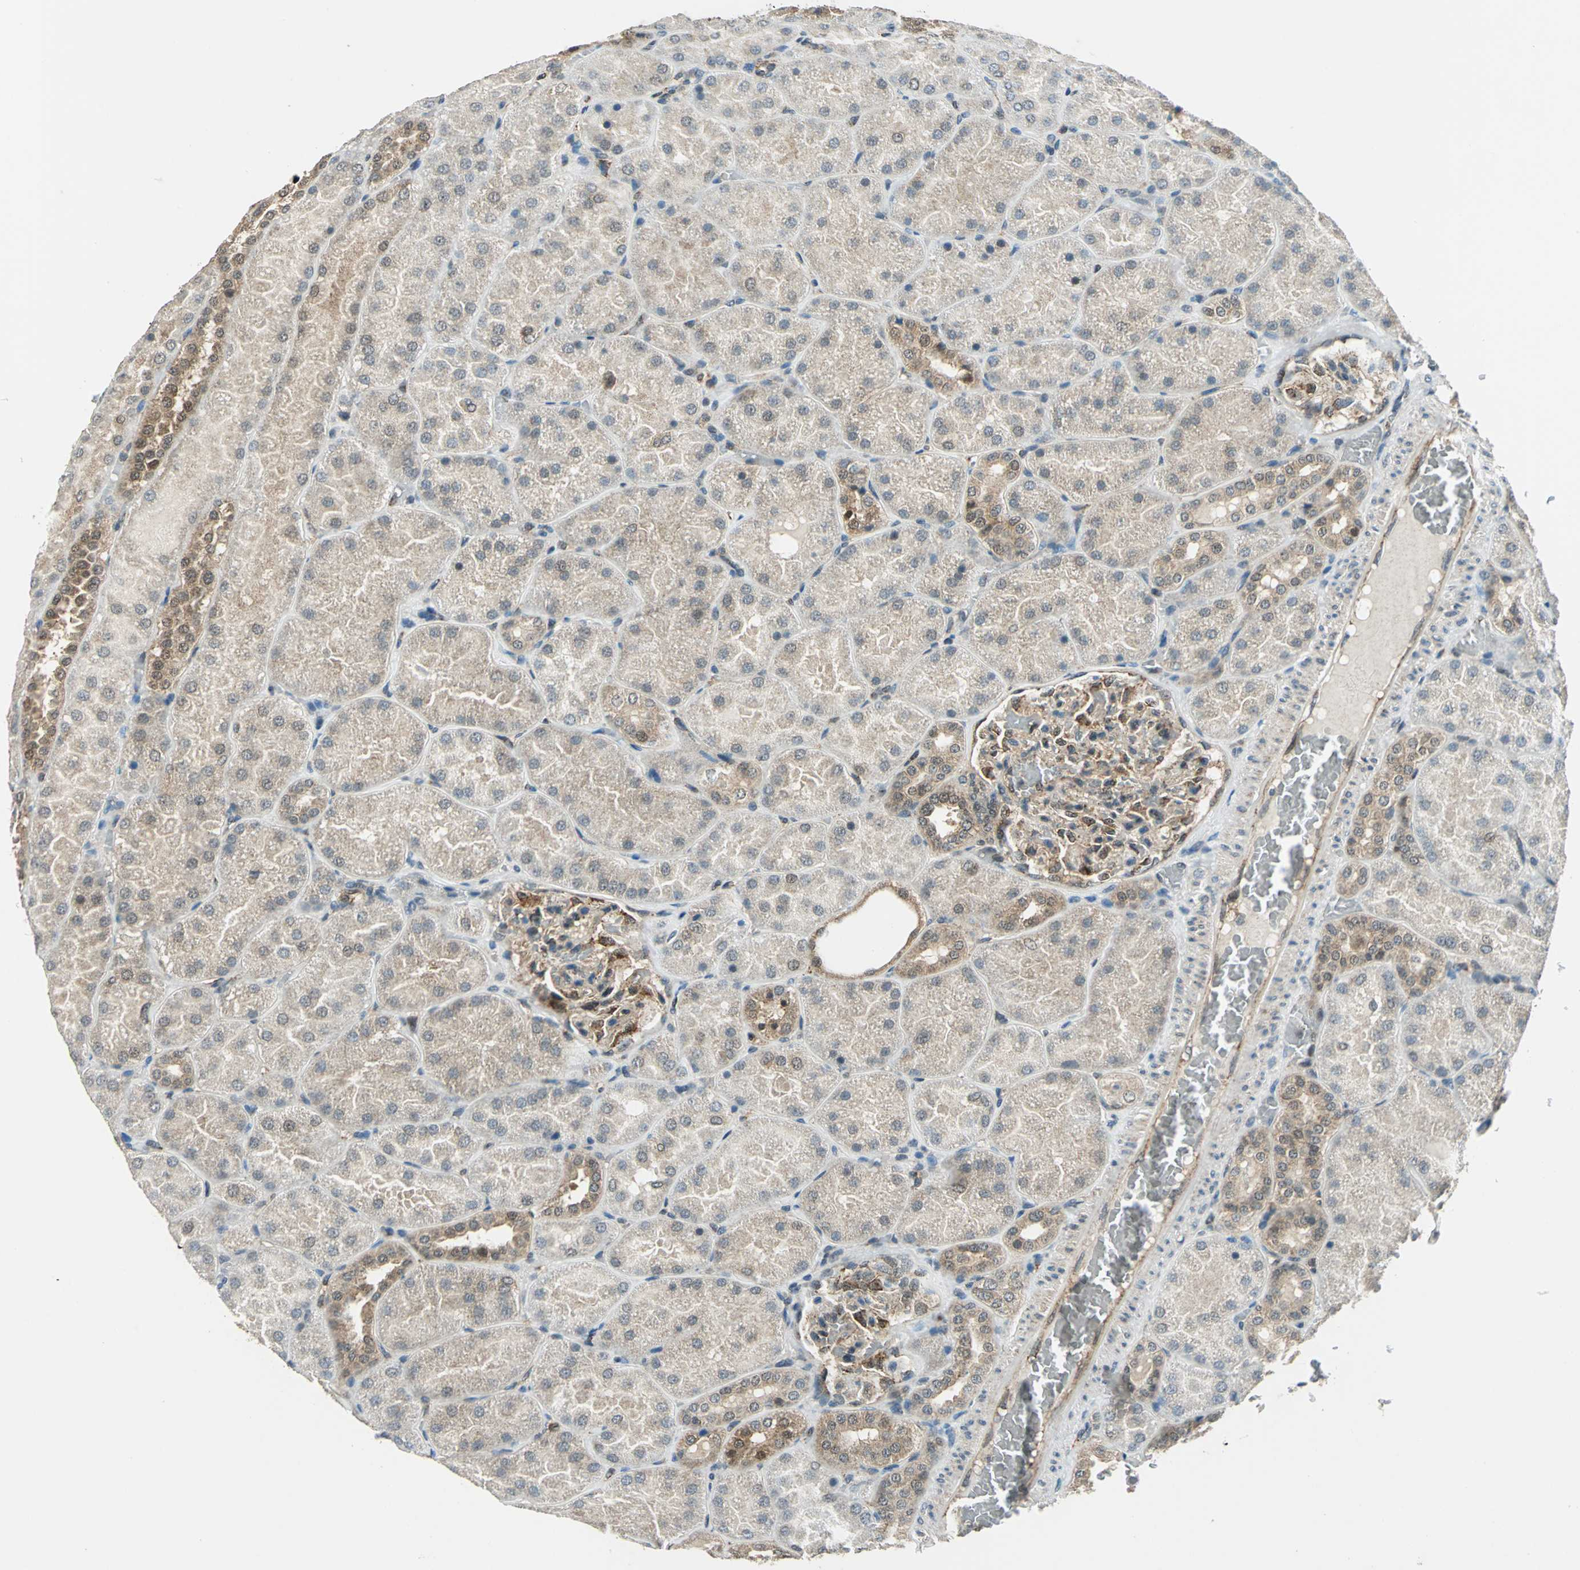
{"staining": {"intensity": "moderate", "quantity": ">75%", "location": "cytoplasmic/membranous"}, "tissue": "kidney", "cell_type": "Cells in glomeruli", "image_type": "normal", "snomed": [{"axis": "morphology", "description": "Normal tissue, NOS"}, {"axis": "topography", "description": "Kidney"}], "caption": "Brown immunohistochemical staining in benign human kidney demonstrates moderate cytoplasmic/membranous expression in approximately >75% of cells in glomeruli. (DAB (3,3'-diaminobenzidine) = brown stain, brightfield microscopy at high magnification).", "gene": "NUDT2", "patient": {"sex": "male", "age": 28}}